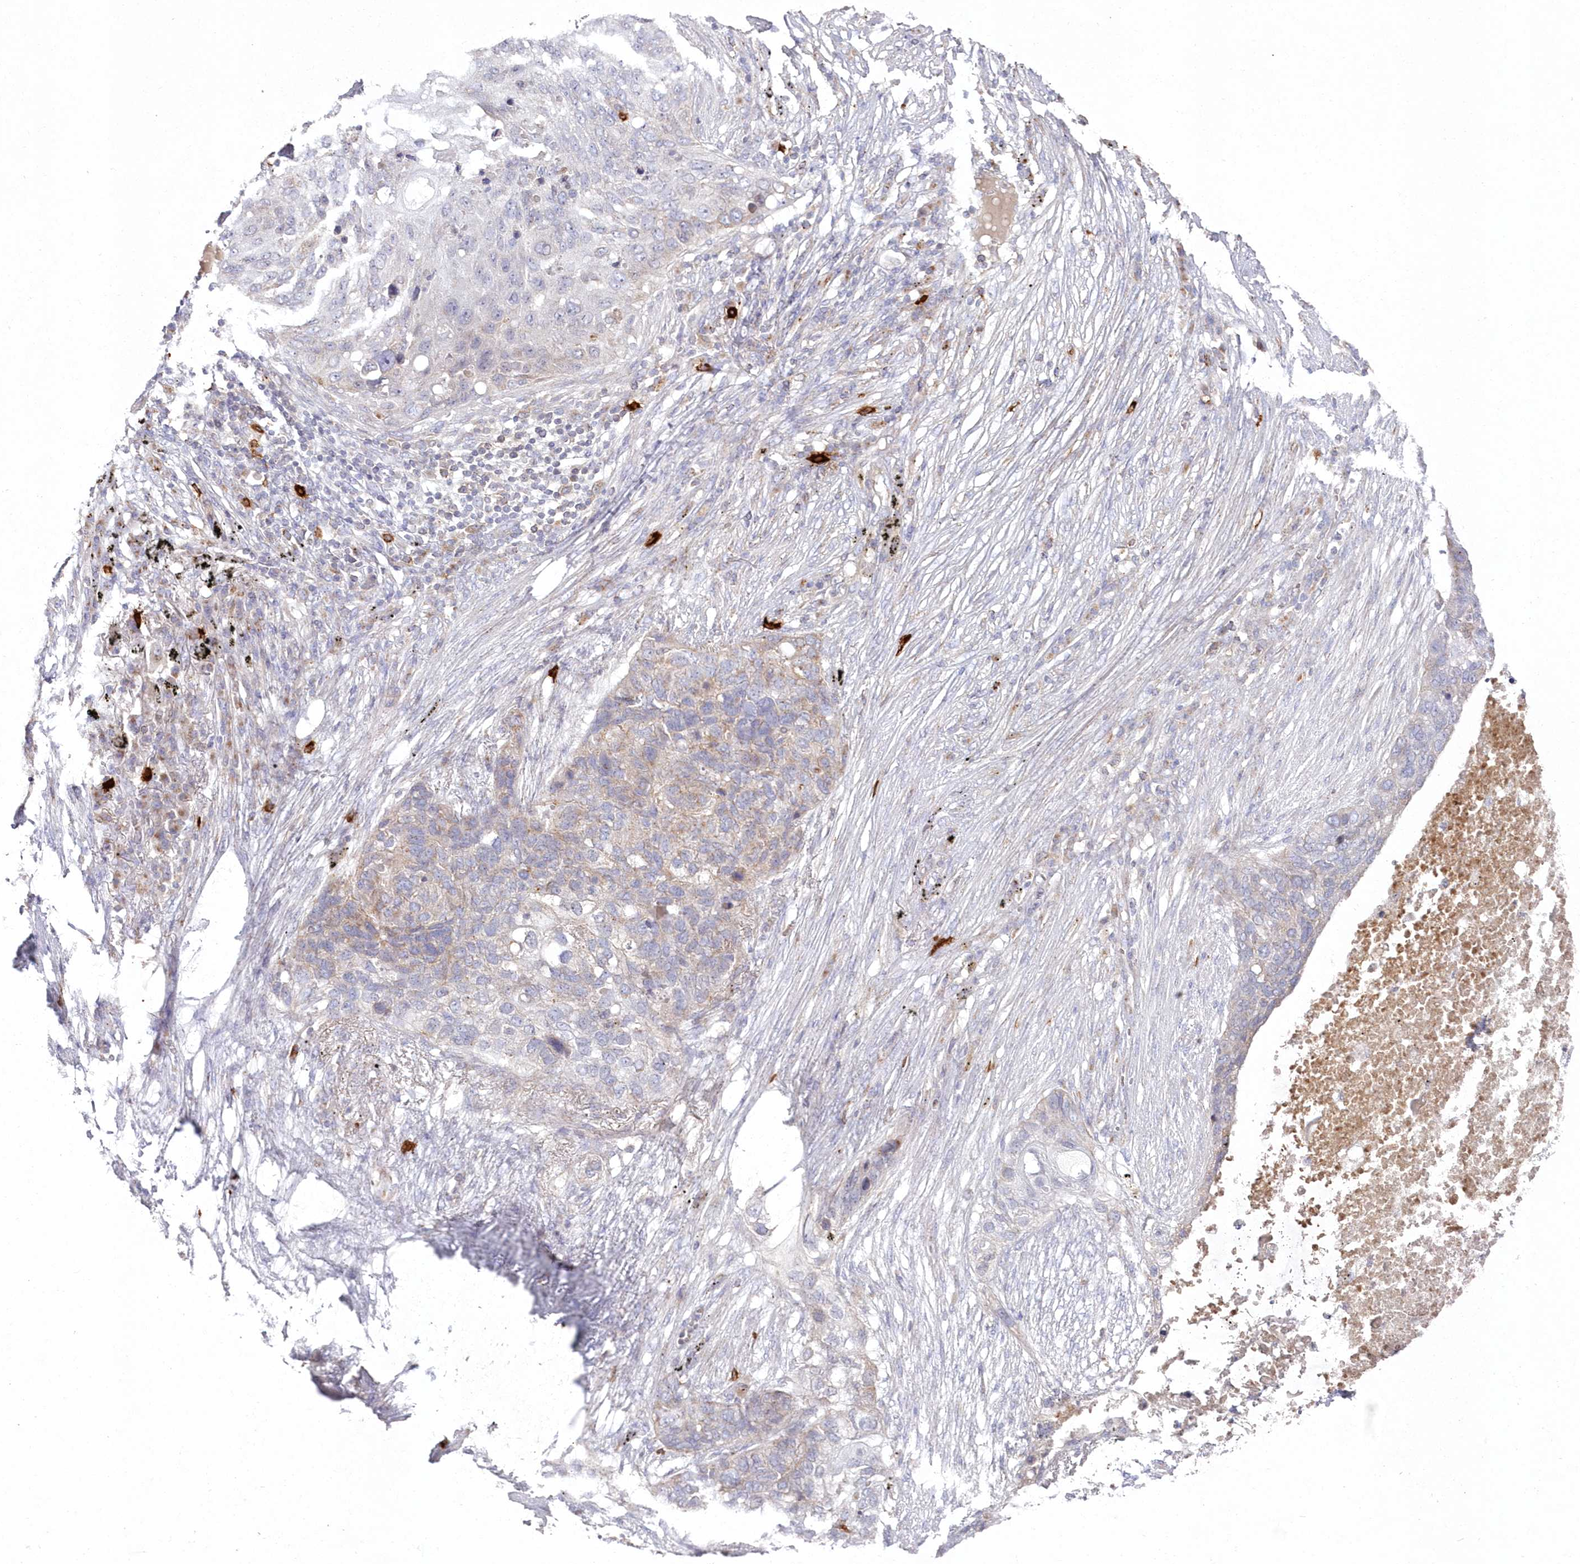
{"staining": {"intensity": "weak", "quantity": "<25%", "location": "cytoplasmic/membranous"}, "tissue": "lung cancer", "cell_type": "Tumor cells", "image_type": "cancer", "snomed": [{"axis": "morphology", "description": "Squamous cell carcinoma, NOS"}, {"axis": "topography", "description": "Lung"}], "caption": "Tumor cells are negative for protein expression in human lung cancer.", "gene": "ARSB", "patient": {"sex": "female", "age": 63}}